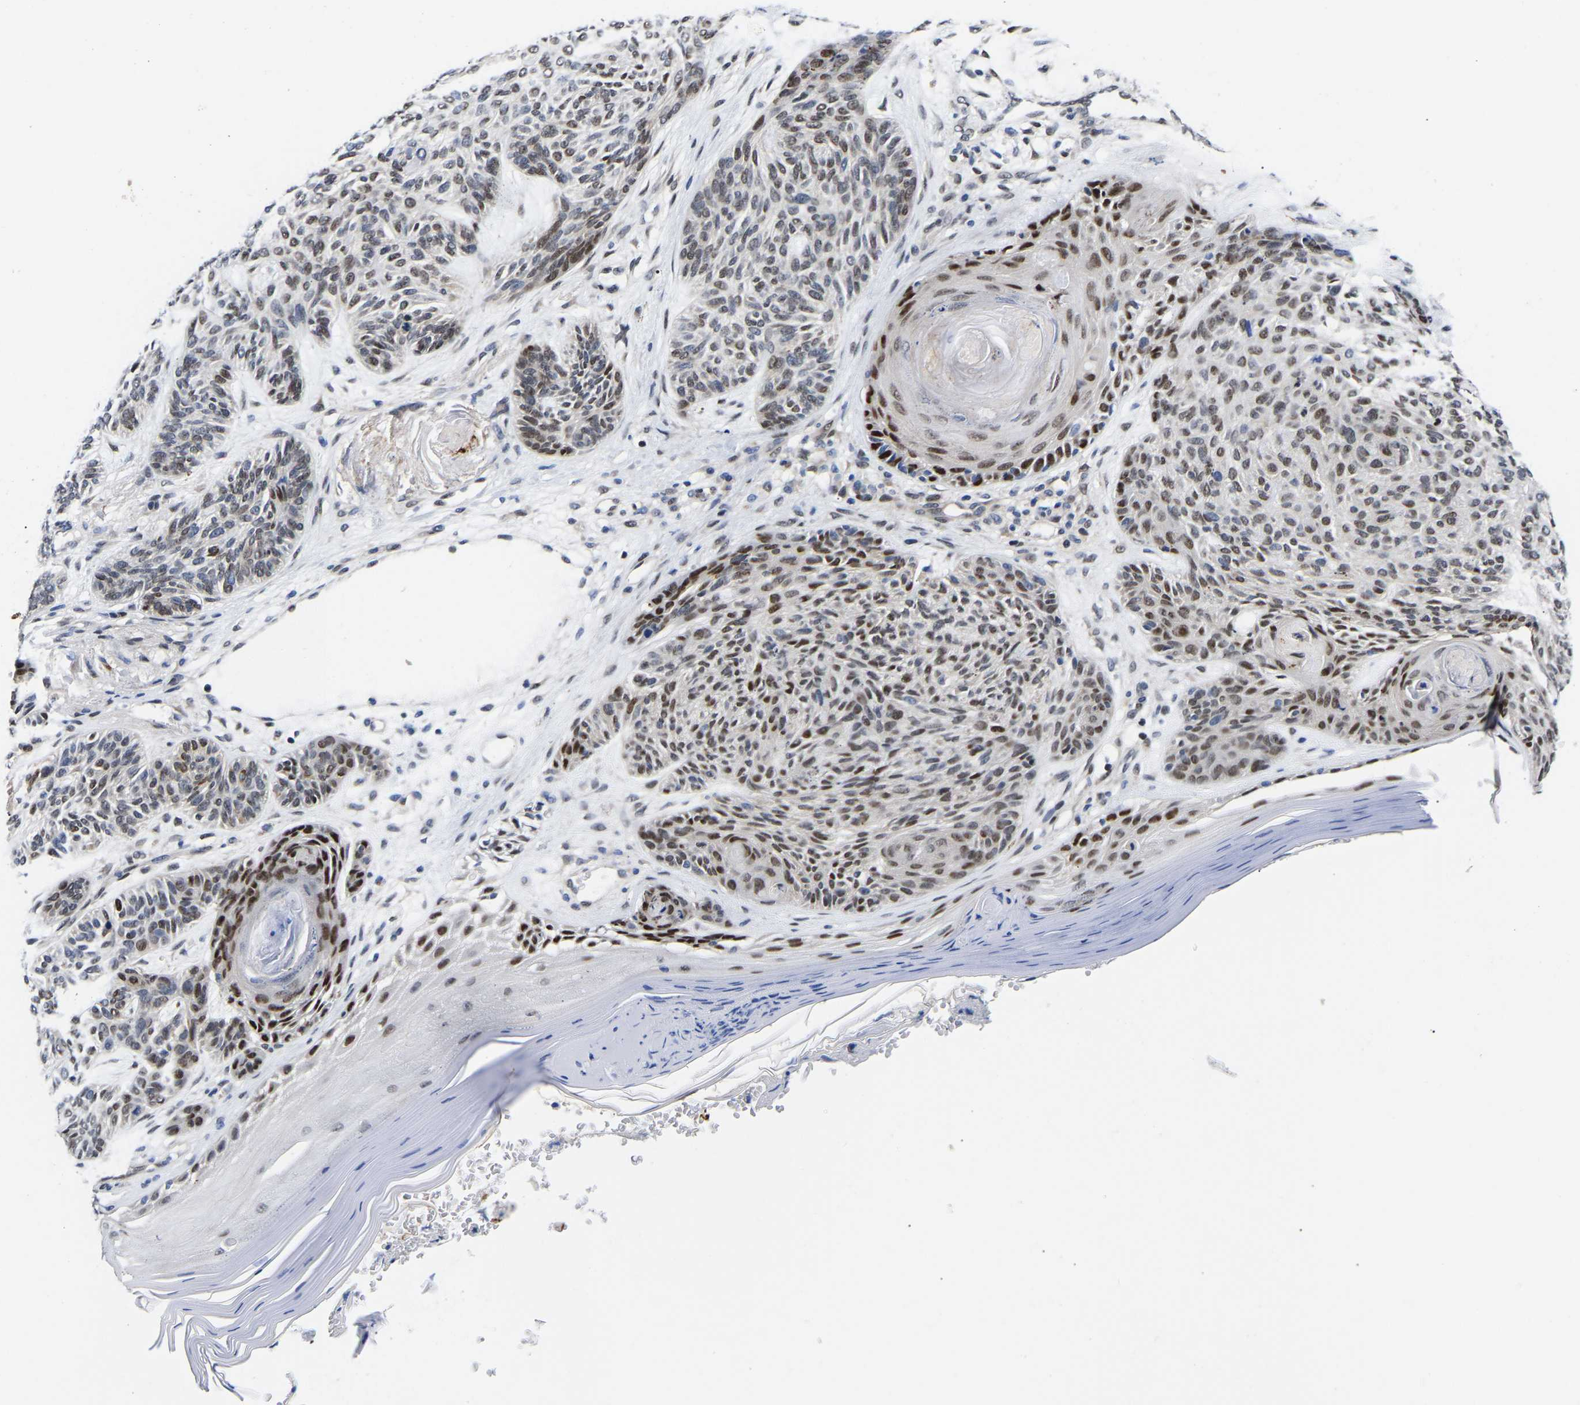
{"staining": {"intensity": "moderate", "quantity": ">75%", "location": "nuclear"}, "tissue": "skin cancer", "cell_type": "Tumor cells", "image_type": "cancer", "snomed": [{"axis": "morphology", "description": "Basal cell carcinoma"}, {"axis": "topography", "description": "Skin"}], "caption": "A medium amount of moderate nuclear positivity is identified in about >75% of tumor cells in skin basal cell carcinoma tissue. Using DAB (brown) and hematoxylin (blue) stains, captured at high magnification using brightfield microscopy.", "gene": "PTRHD1", "patient": {"sex": "male", "age": 55}}